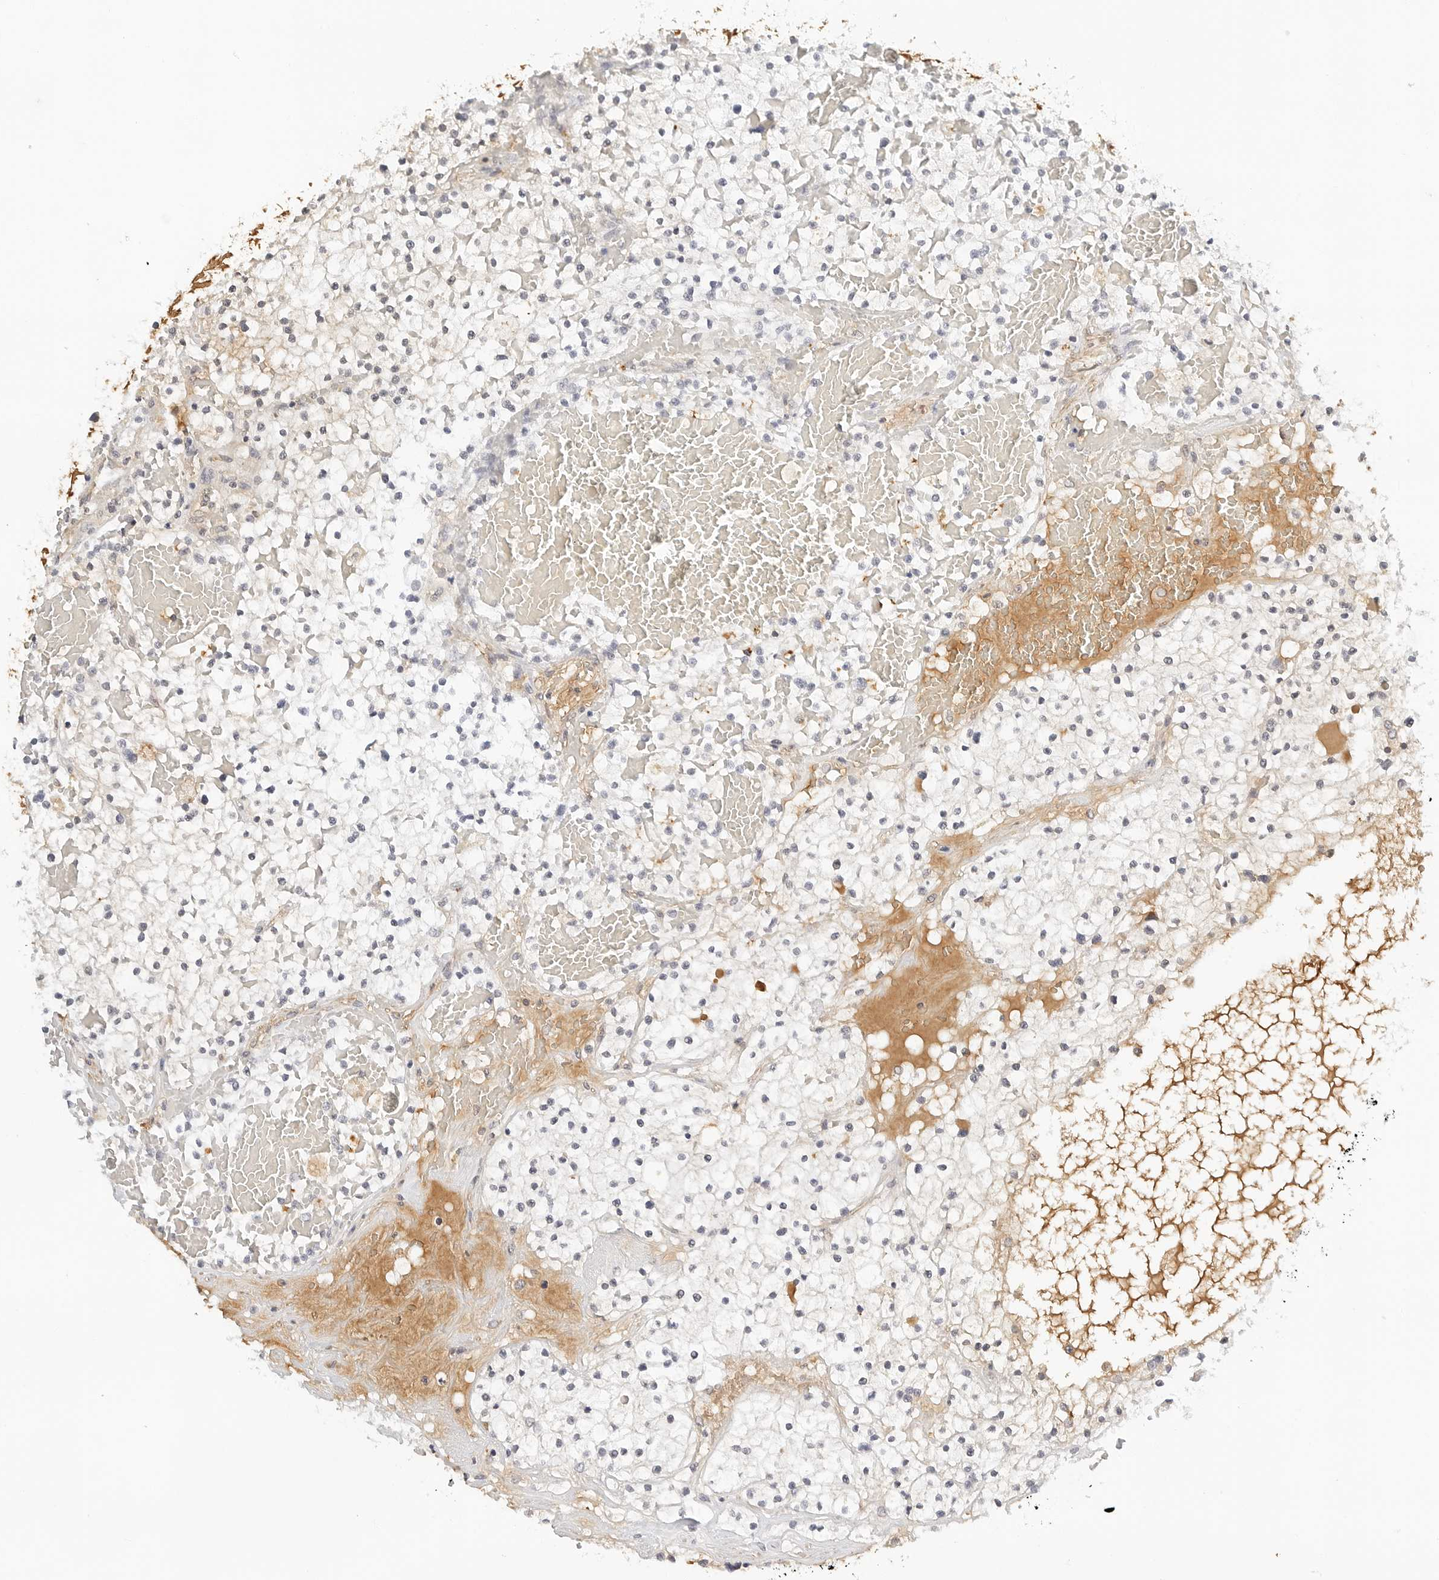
{"staining": {"intensity": "negative", "quantity": "none", "location": "none"}, "tissue": "renal cancer", "cell_type": "Tumor cells", "image_type": "cancer", "snomed": [{"axis": "morphology", "description": "Normal tissue, NOS"}, {"axis": "morphology", "description": "Adenocarcinoma, NOS"}, {"axis": "topography", "description": "Kidney"}], "caption": "High magnification brightfield microscopy of renal cancer stained with DAB (brown) and counterstained with hematoxylin (blue): tumor cells show no significant positivity. The staining was performed using DAB to visualize the protein expression in brown, while the nuclei were stained in blue with hematoxylin (Magnification: 20x).", "gene": "PKDCC", "patient": {"sex": "male", "age": 68}}